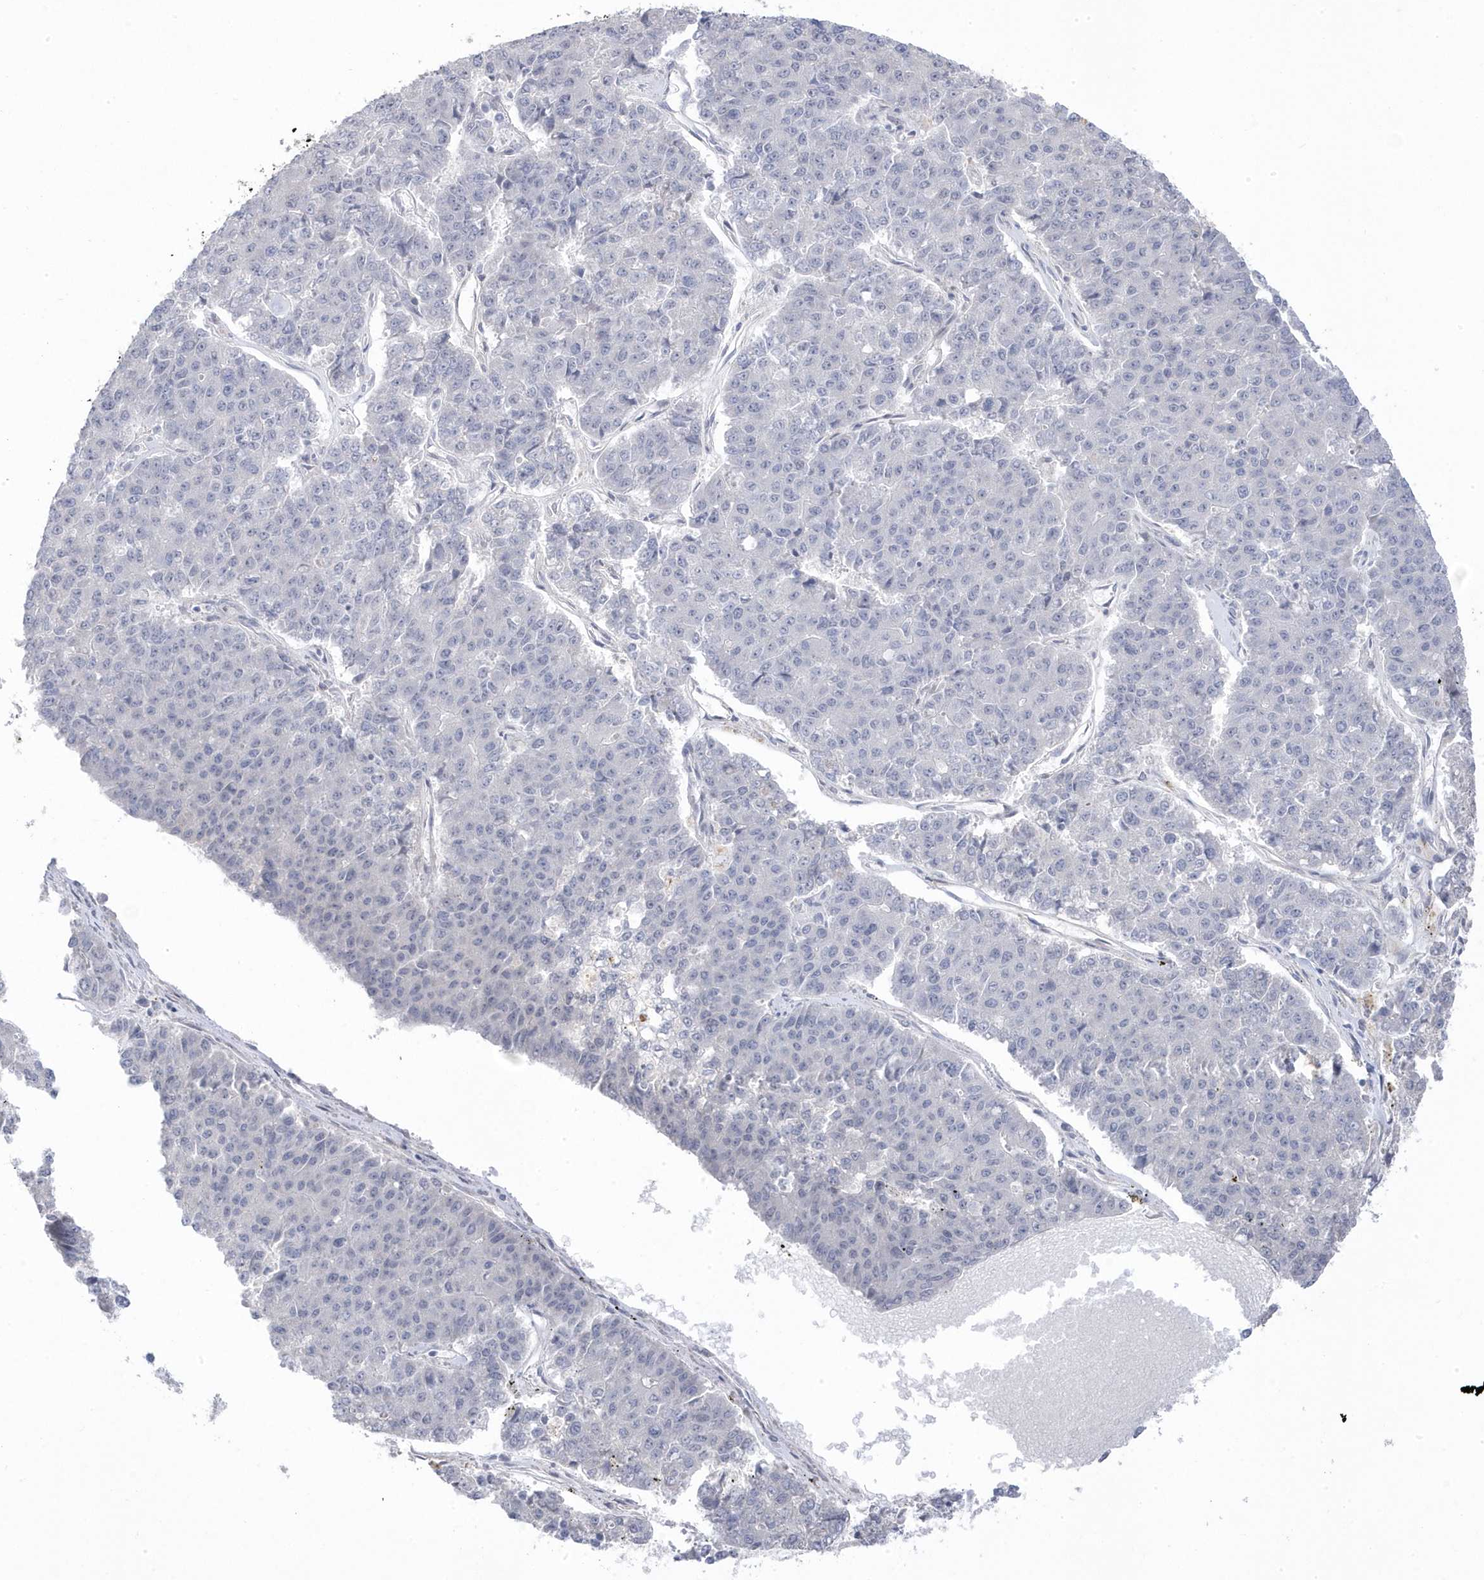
{"staining": {"intensity": "negative", "quantity": "none", "location": "none"}, "tissue": "pancreatic cancer", "cell_type": "Tumor cells", "image_type": "cancer", "snomed": [{"axis": "morphology", "description": "Adenocarcinoma, NOS"}, {"axis": "topography", "description": "Pancreas"}], "caption": "This is an IHC micrograph of pancreatic adenocarcinoma. There is no expression in tumor cells.", "gene": "GTPBP6", "patient": {"sex": "male", "age": 50}}